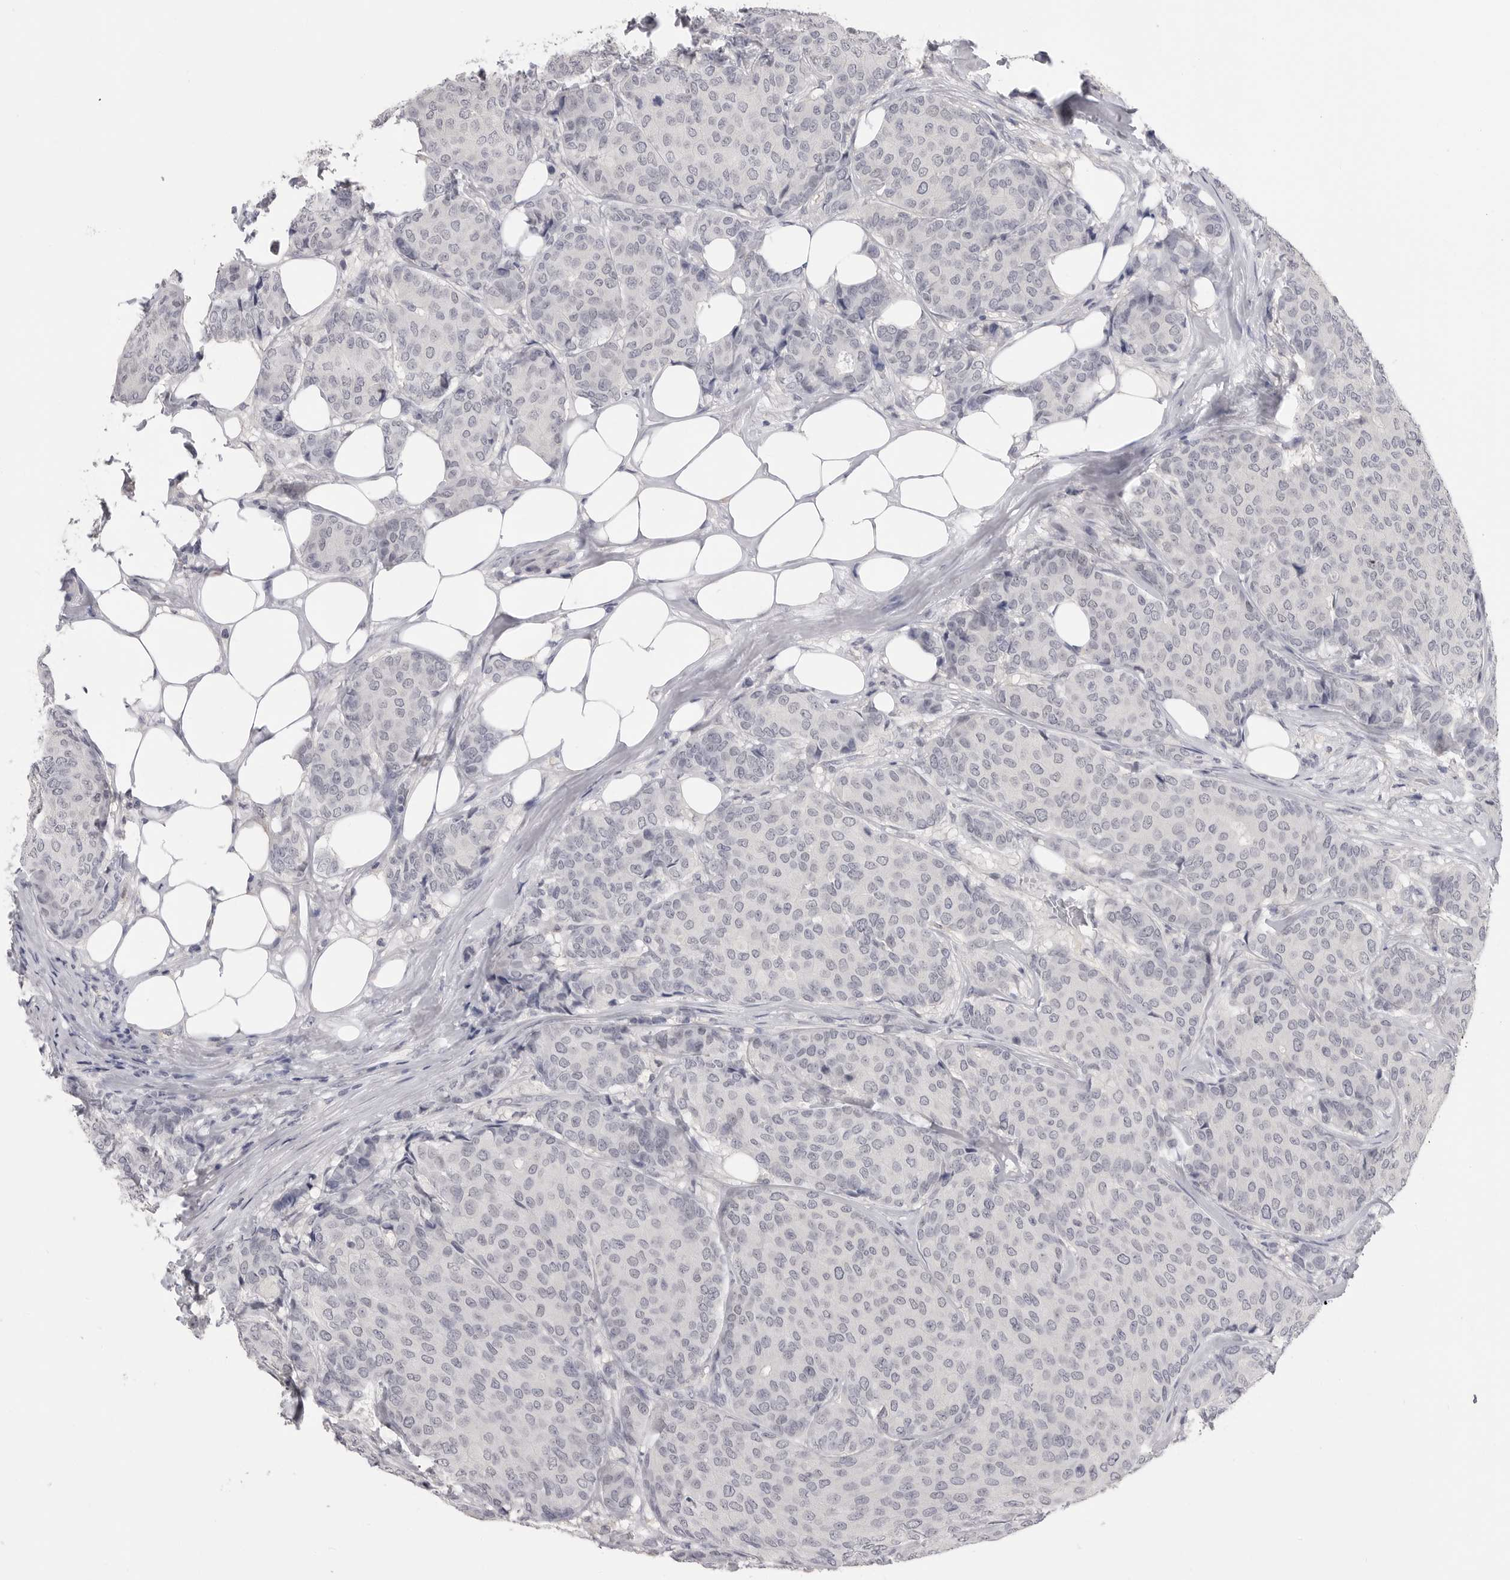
{"staining": {"intensity": "negative", "quantity": "none", "location": "none"}, "tissue": "breast cancer", "cell_type": "Tumor cells", "image_type": "cancer", "snomed": [{"axis": "morphology", "description": "Duct carcinoma"}, {"axis": "topography", "description": "Breast"}], "caption": "Breast cancer (infiltrating ductal carcinoma) stained for a protein using immunohistochemistry (IHC) exhibits no staining tumor cells.", "gene": "PLEKHF1", "patient": {"sex": "female", "age": 75}}